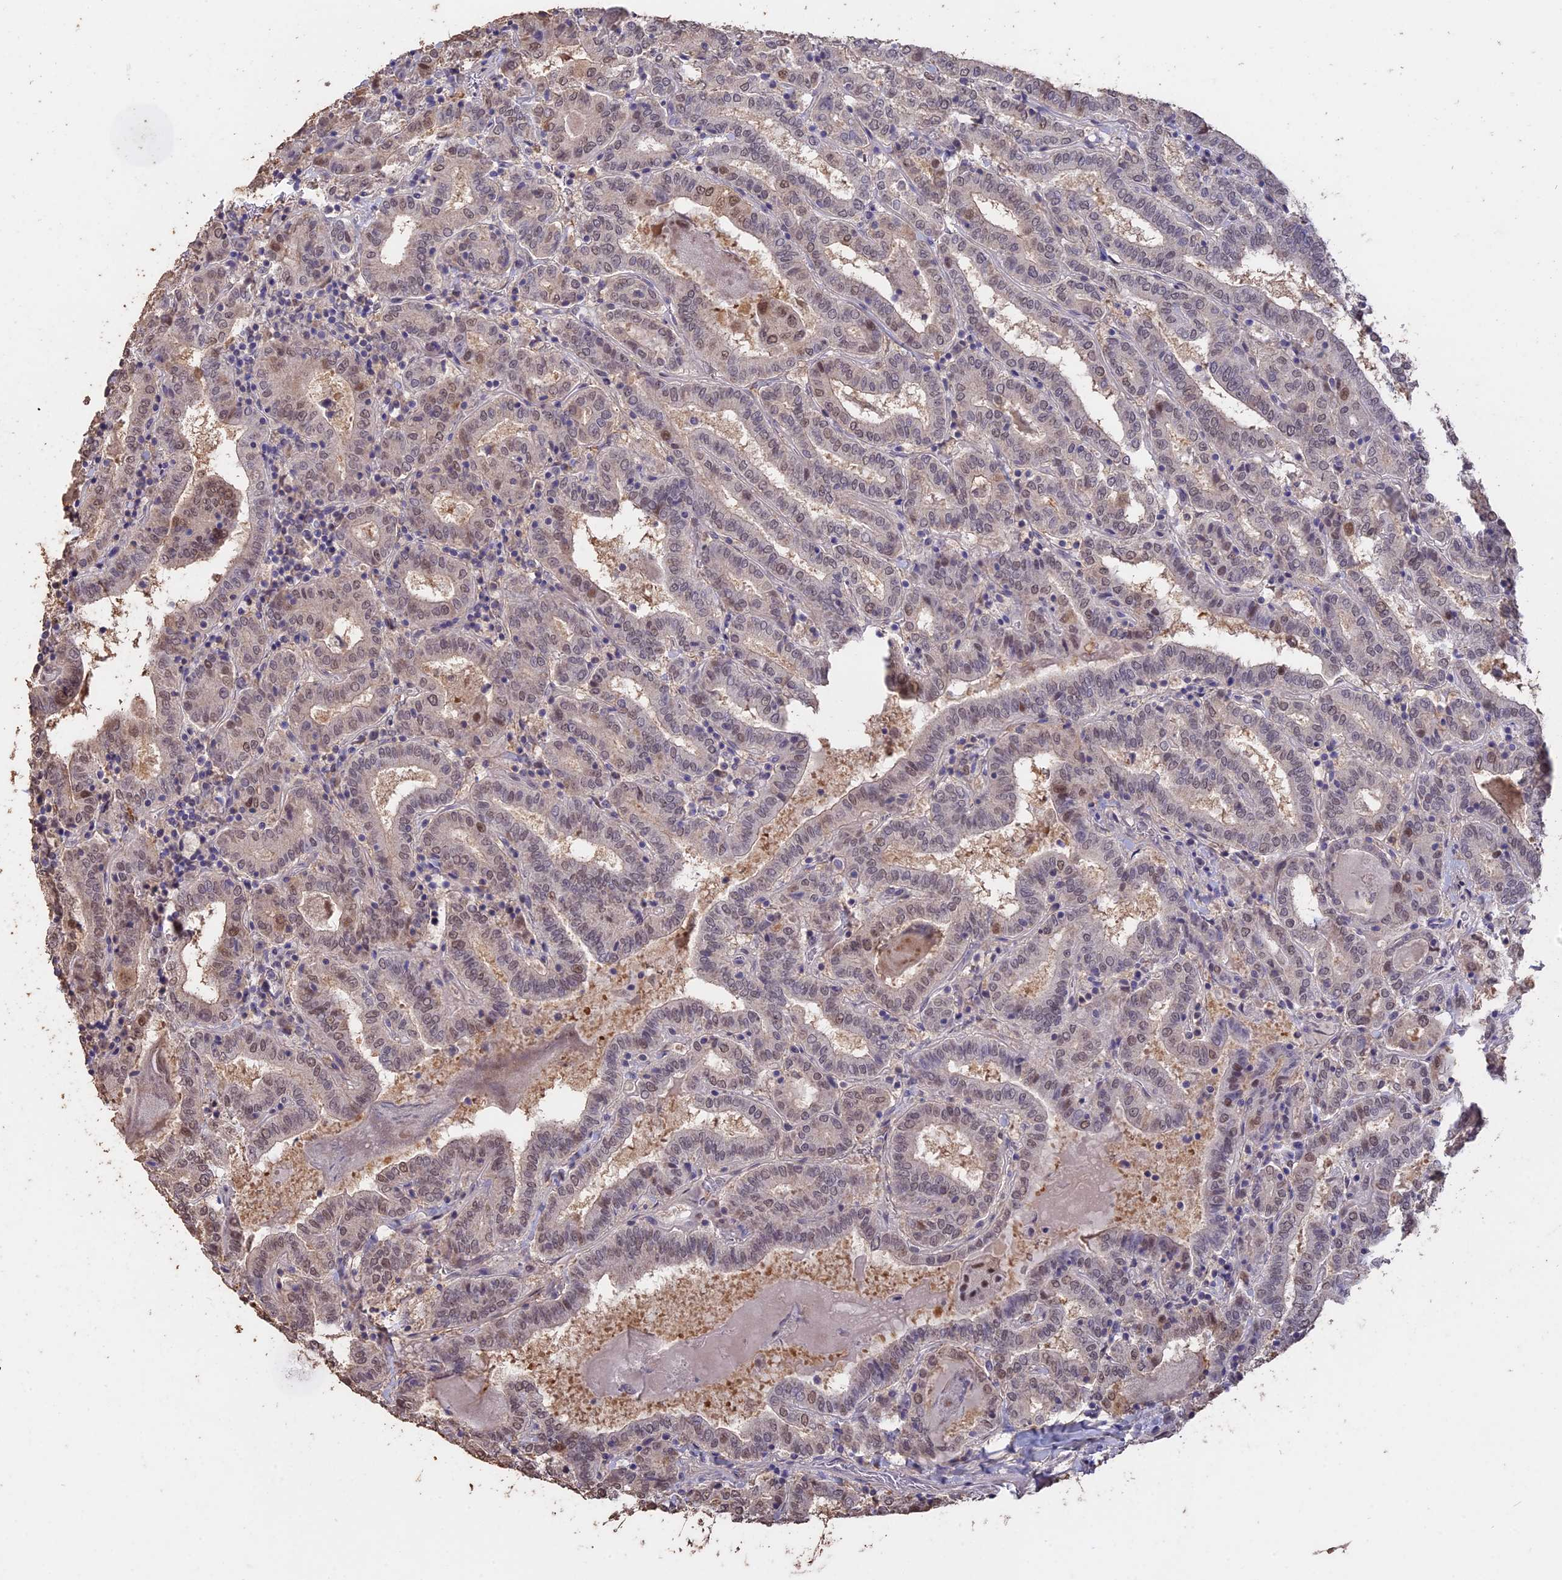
{"staining": {"intensity": "weak", "quantity": "25%-75%", "location": "nuclear"}, "tissue": "thyroid cancer", "cell_type": "Tumor cells", "image_type": "cancer", "snomed": [{"axis": "morphology", "description": "Papillary adenocarcinoma, NOS"}, {"axis": "topography", "description": "Thyroid gland"}], "caption": "The image exhibits immunohistochemical staining of thyroid papillary adenocarcinoma. There is weak nuclear positivity is appreciated in about 25%-75% of tumor cells. Ihc stains the protein in brown and the nuclei are stained blue.", "gene": "PSMC6", "patient": {"sex": "female", "age": 72}}